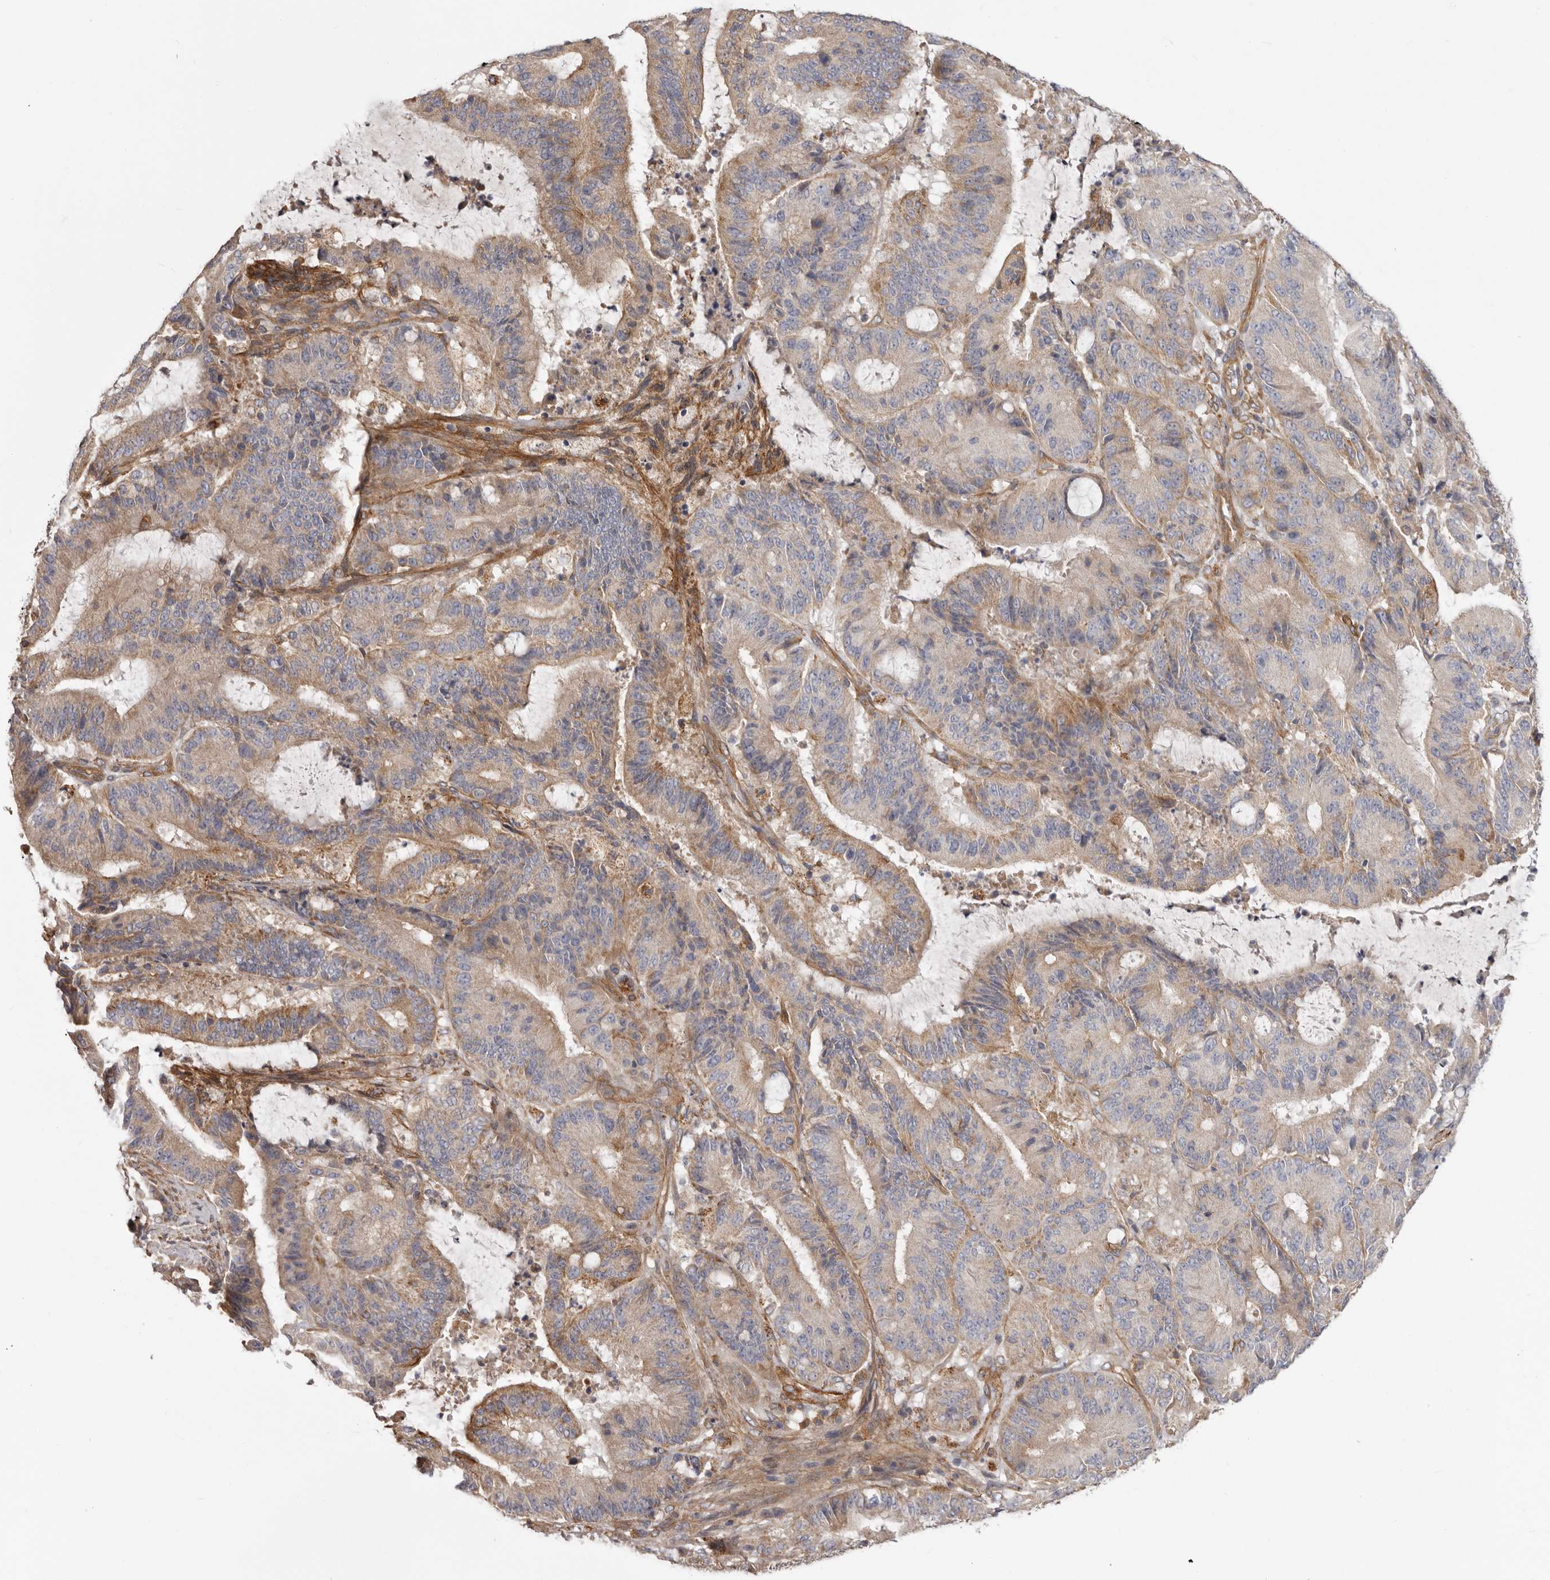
{"staining": {"intensity": "moderate", "quantity": "25%-75%", "location": "cytoplasmic/membranous"}, "tissue": "liver cancer", "cell_type": "Tumor cells", "image_type": "cancer", "snomed": [{"axis": "morphology", "description": "Normal tissue, NOS"}, {"axis": "morphology", "description": "Cholangiocarcinoma"}, {"axis": "topography", "description": "Liver"}, {"axis": "topography", "description": "Peripheral nerve tissue"}], "caption": "Immunohistochemical staining of human liver cholangiocarcinoma displays moderate cytoplasmic/membranous protein staining in approximately 25%-75% of tumor cells. (DAB IHC, brown staining for protein, blue staining for nuclei).", "gene": "ENAH", "patient": {"sex": "female", "age": 73}}